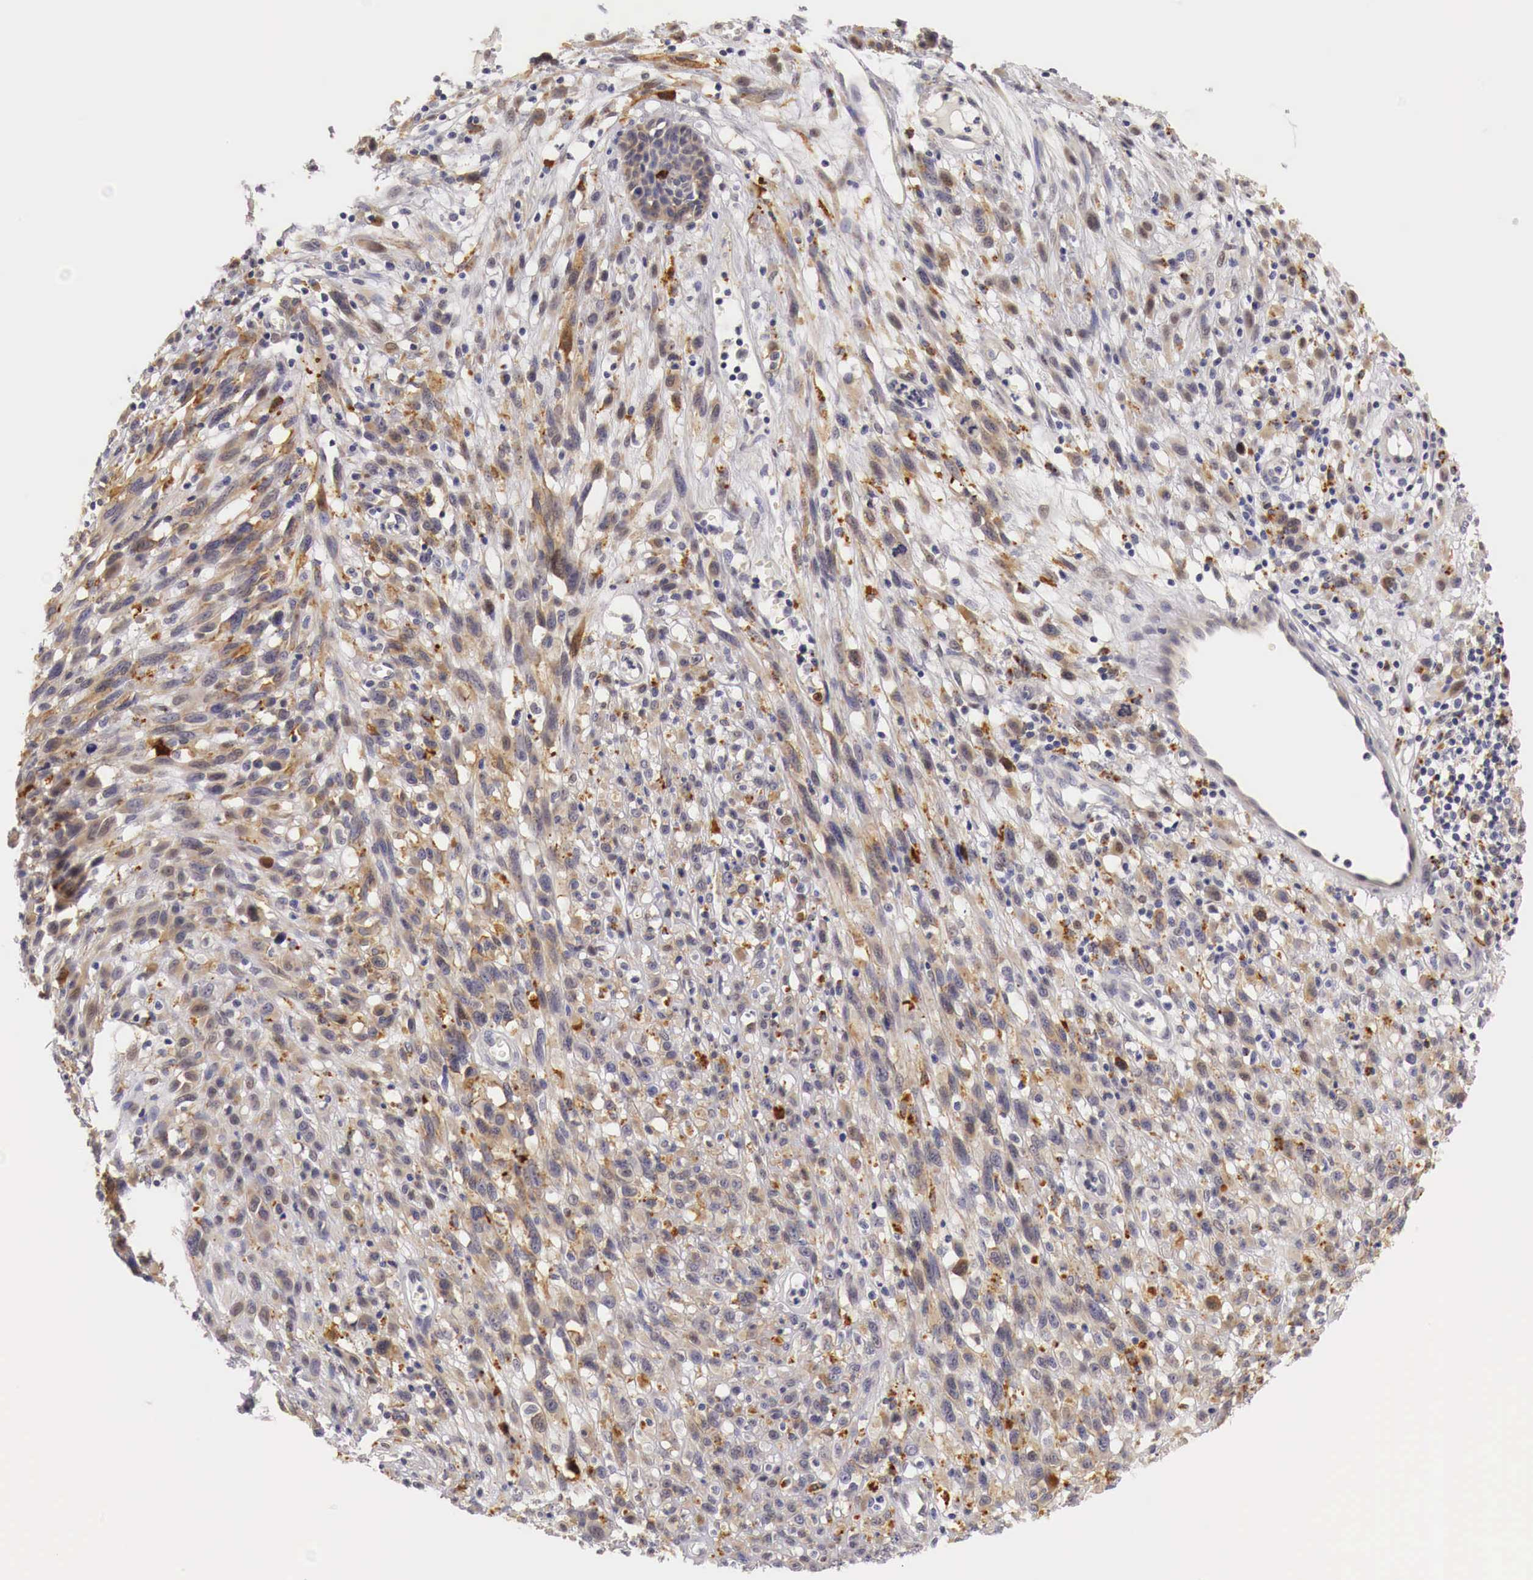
{"staining": {"intensity": "weak", "quantity": "25%-75%", "location": "cytoplasmic/membranous,nuclear"}, "tissue": "melanoma", "cell_type": "Tumor cells", "image_type": "cancer", "snomed": [{"axis": "morphology", "description": "Malignant melanoma, NOS"}, {"axis": "topography", "description": "Skin"}], "caption": "Immunohistochemical staining of melanoma shows weak cytoplasmic/membranous and nuclear protein positivity in about 25%-75% of tumor cells.", "gene": "CASP3", "patient": {"sex": "male", "age": 51}}